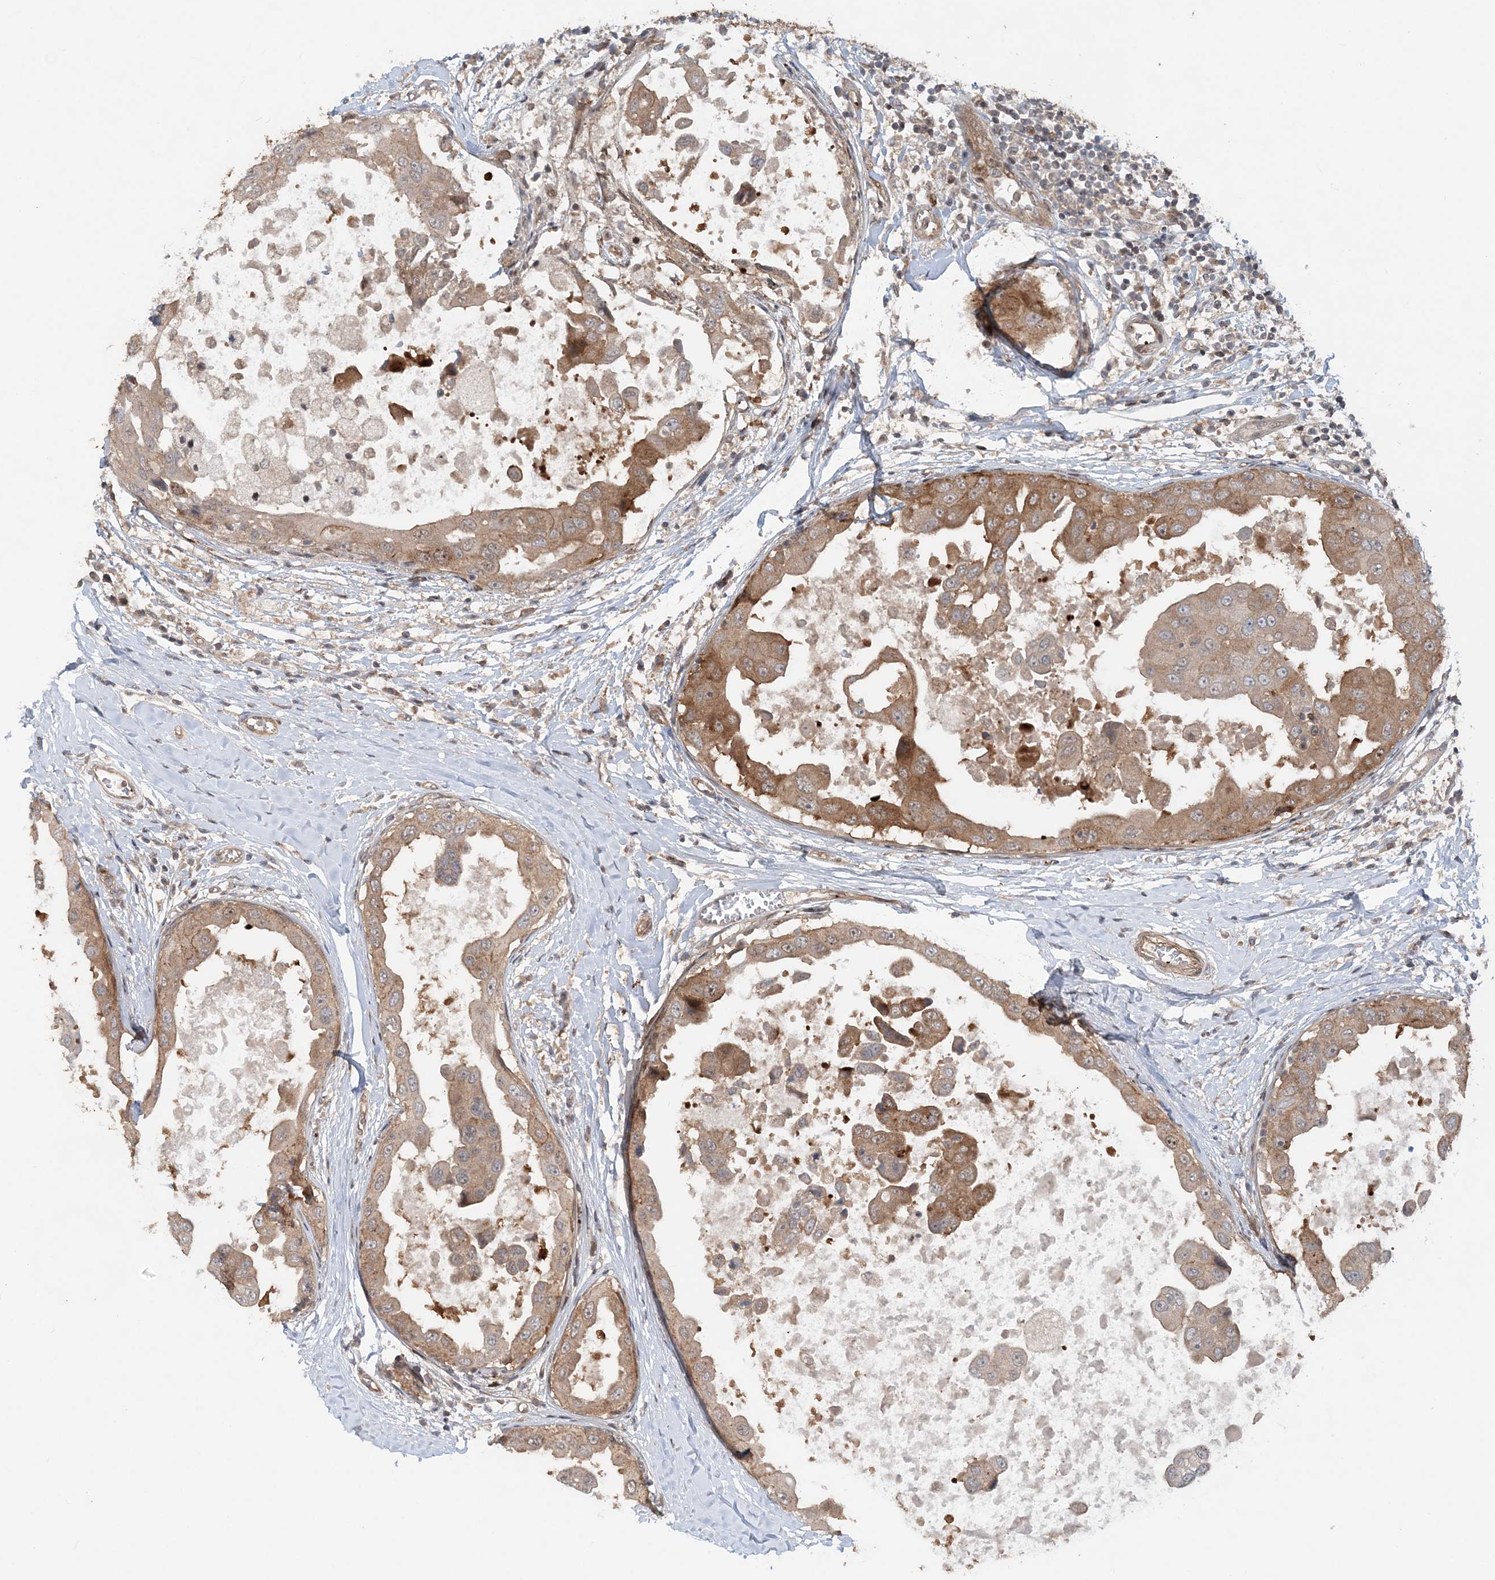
{"staining": {"intensity": "moderate", "quantity": ">75%", "location": "cytoplasmic/membranous"}, "tissue": "breast cancer", "cell_type": "Tumor cells", "image_type": "cancer", "snomed": [{"axis": "morphology", "description": "Duct carcinoma"}, {"axis": "topography", "description": "Breast"}], "caption": "Immunohistochemical staining of breast cancer displays medium levels of moderate cytoplasmic/membranous expression in approximately >75% of tumor cells.", "gene": "GEMIN5", "patient": {"sex": "female", "age": 27}}